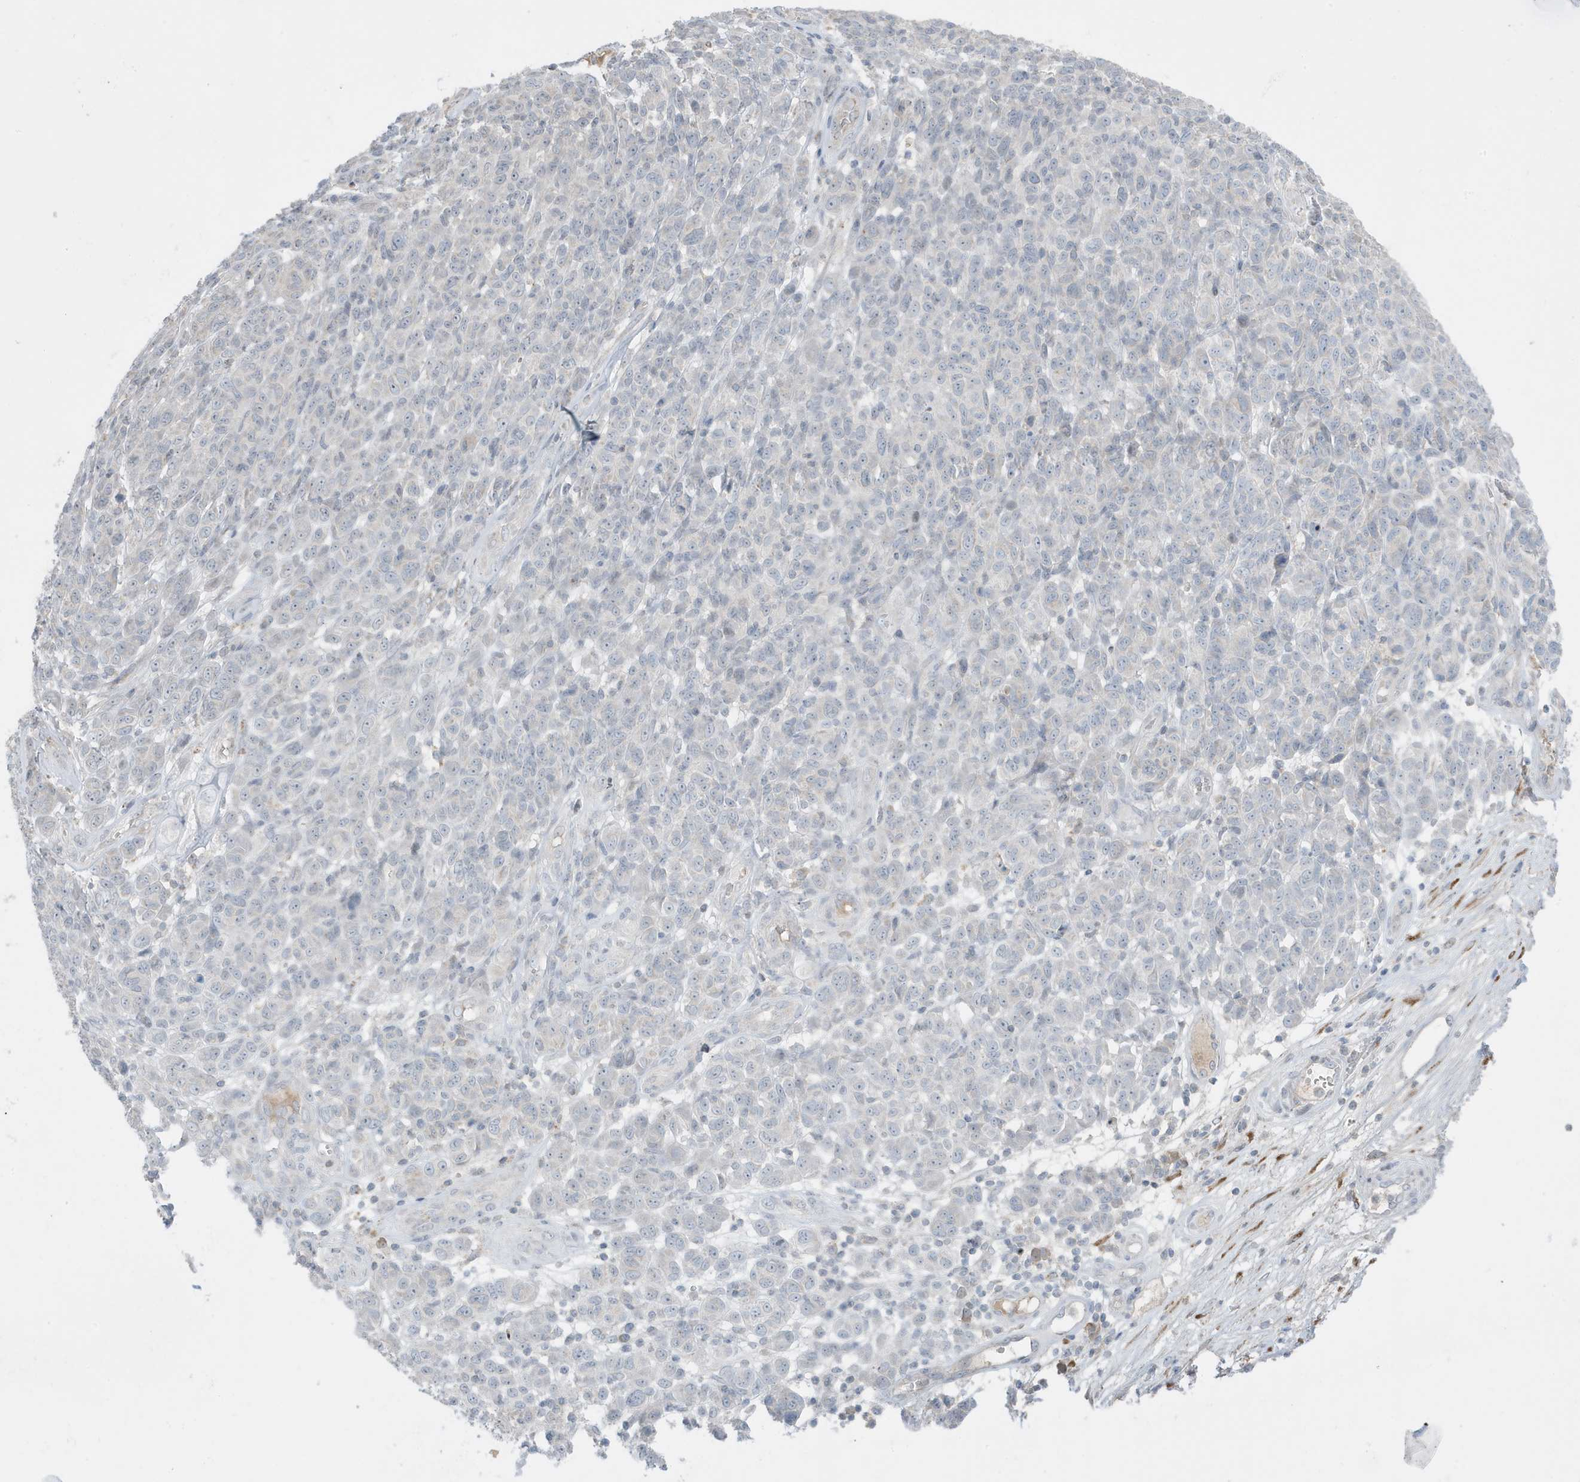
{"staining": {"intensity": "negative", "quantity": "none", "location": "none"}, "tissue": "melanoma", "cell_type": "Tumor cells", "image_type": "cancer", "snomed": [{"axis": "morphology", "description": "Malignant melanoma, NOS"}, {"axis": "topography", "description": "Skin"}], "caption": "IHC of malignant melanoma shows no staining in tumor cells. (Stains: DAB immunohistochemistry with hematoxylin counter stain, Microscopy: brightfield microscopy at high magnification).", "gene": "FNDC1", "patient": {"sex": "male", "age": 49}}